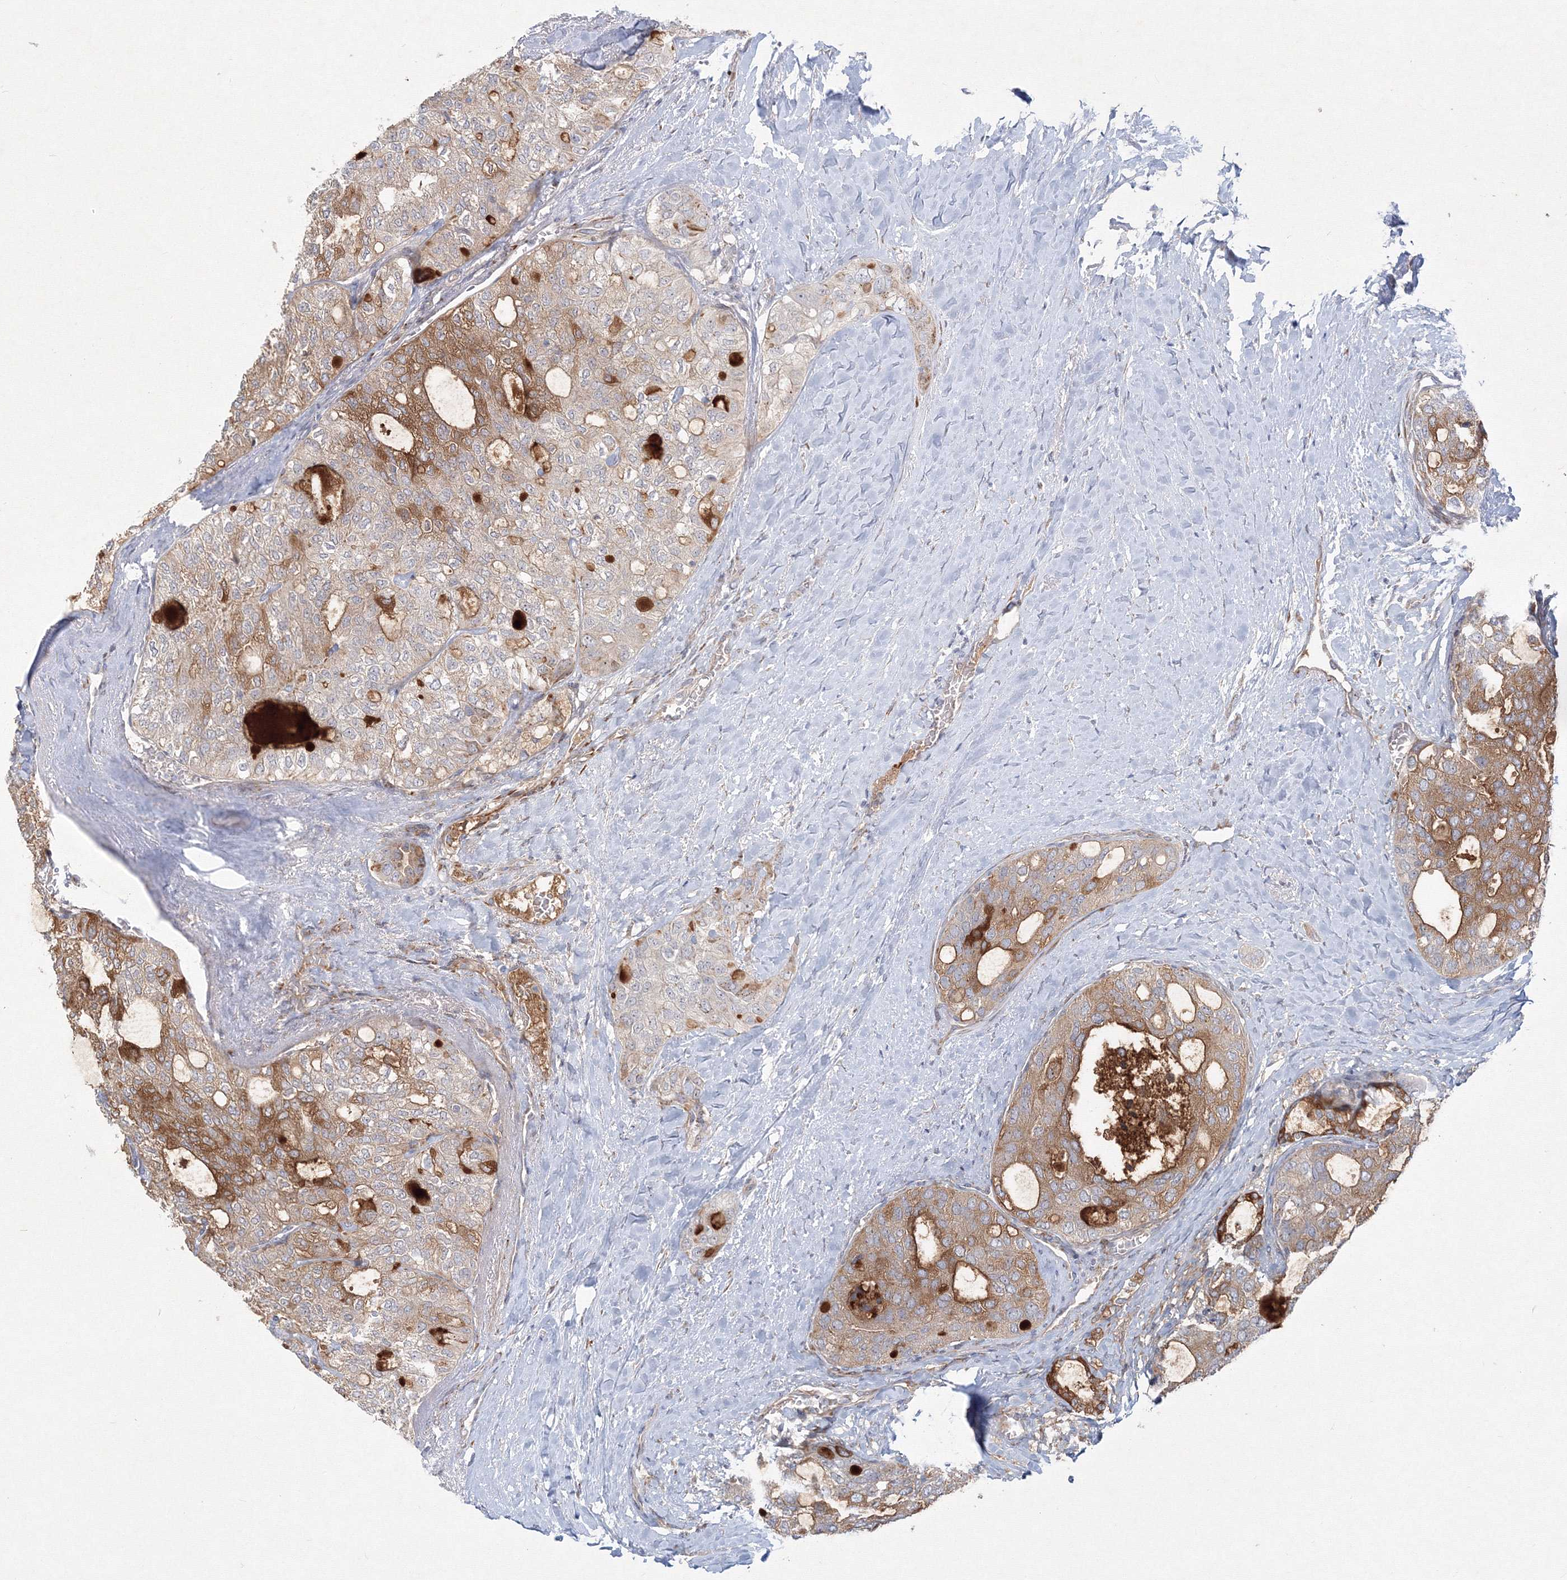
{"staining": {"intensity": "moderate", "quantity": ">75%", "location": "cytoplasmic/membranous"}, "tissue": "thyroid cancer", "cell_type": "Tumor cells", "image_type": "cancer", "snomed": [{"axis": "morphology", "description": "Follicular adenoma carcinoma, NOS"}, {"axis": "topography", "description": "Thyroid gland"}], "caption": "Tumor cells exhibit medium levels of moderate cytoplasmic/membranous staining in about >75% of cells in human follicular adenoma carcinoma (thyroid).", "gene": "WDR49", "patient": {"sex": "male", "age": 75}}